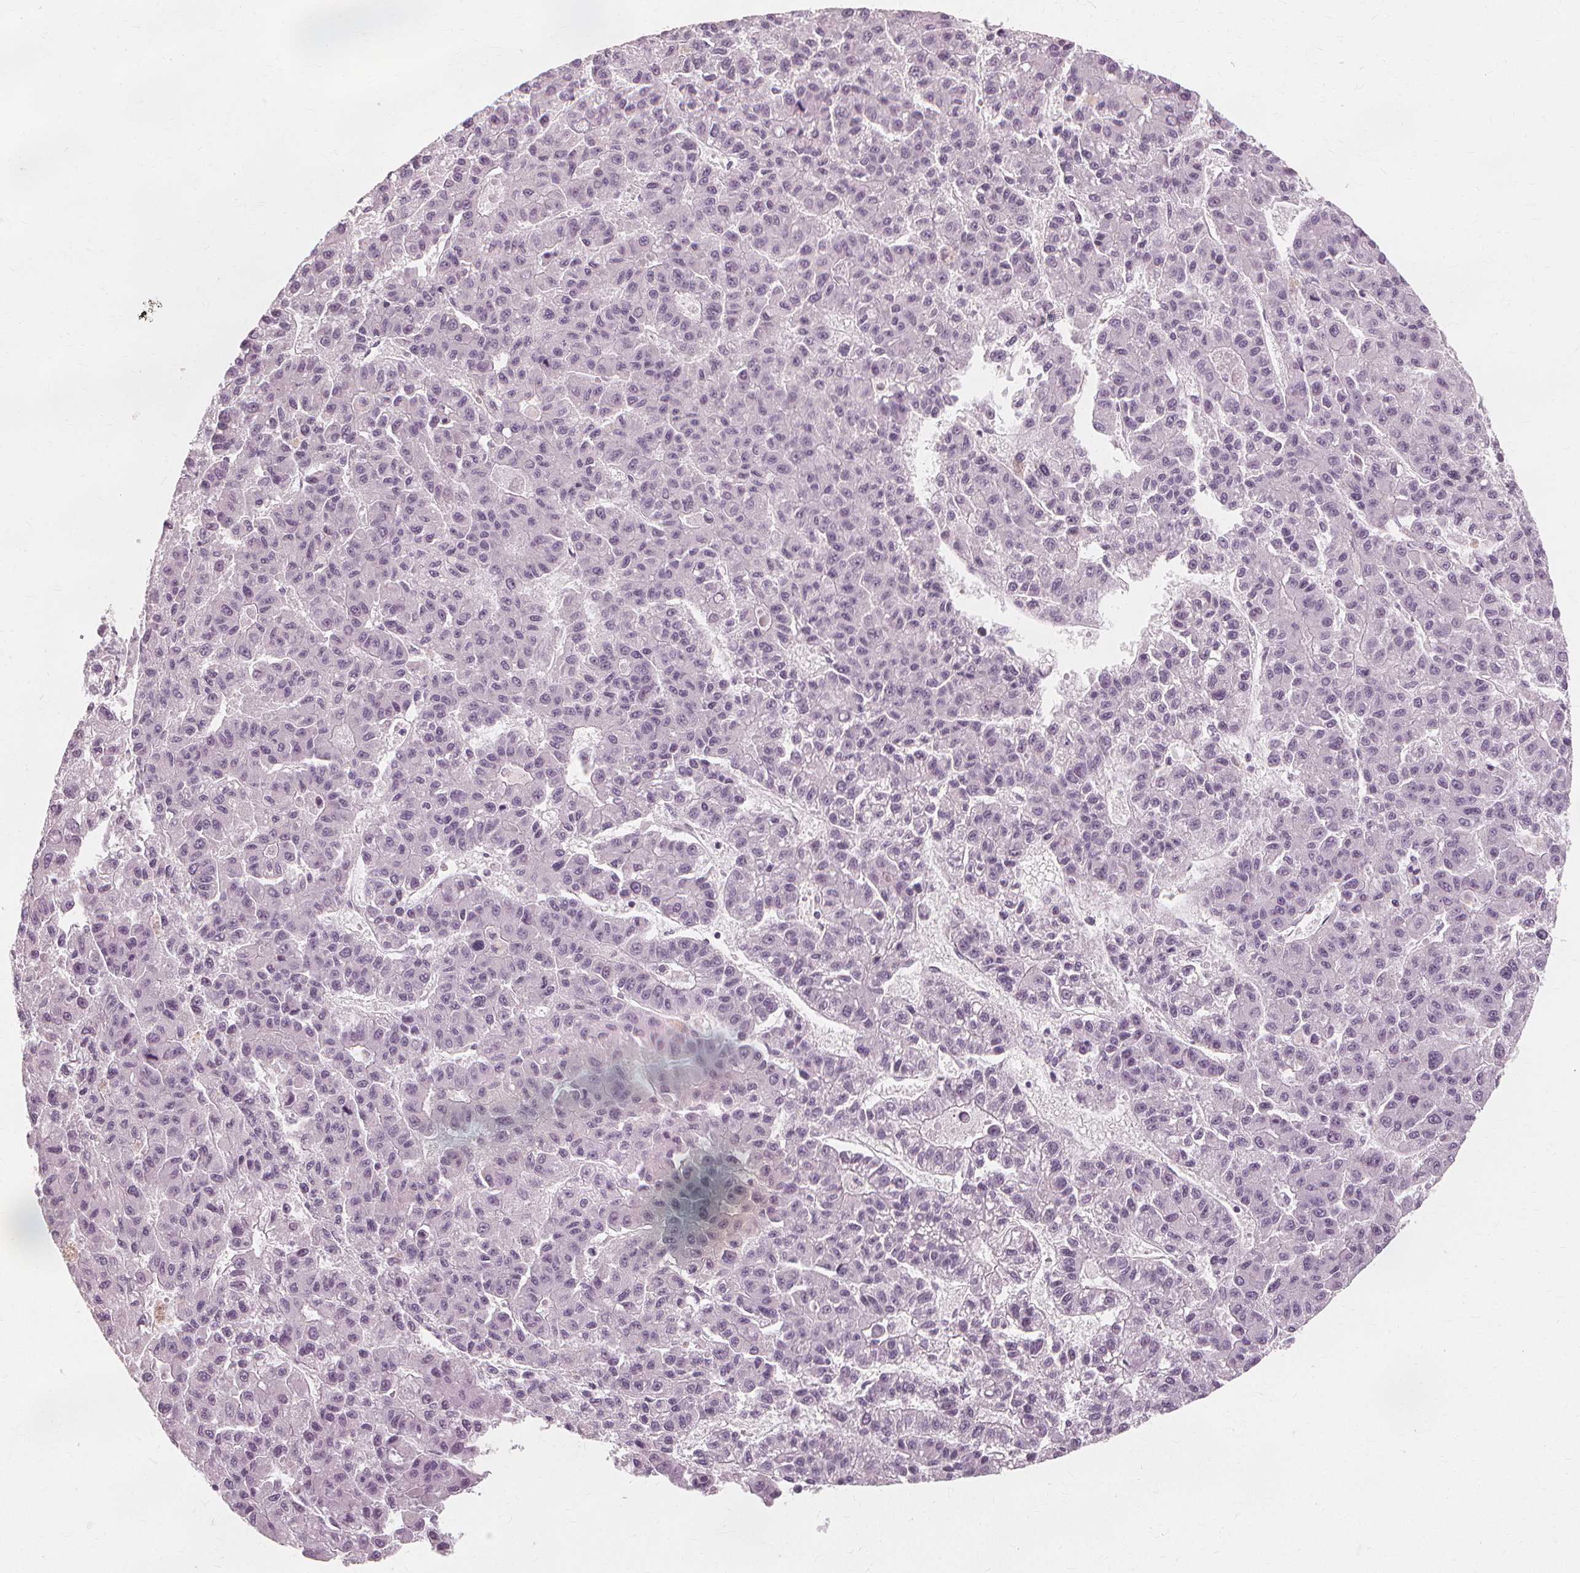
{"staining": {"intensity": "negative", "quantity": "none", "location": "none"}, "tissue": "liver cancer", "cell_type": "Tumor cells", "image_type": "cancer", "snomed": [{"axis": "morphology", "description": "Carcinoma, Hepatocellular, NOS"}, {"axis": "topography", "description": "Liver"}], "caption": "An image of human liver hepatocellular carcinoma is negative for staining in tumor cells.", "gene": "NXPE1", "patient": {"sex": "male", "age": 70}}